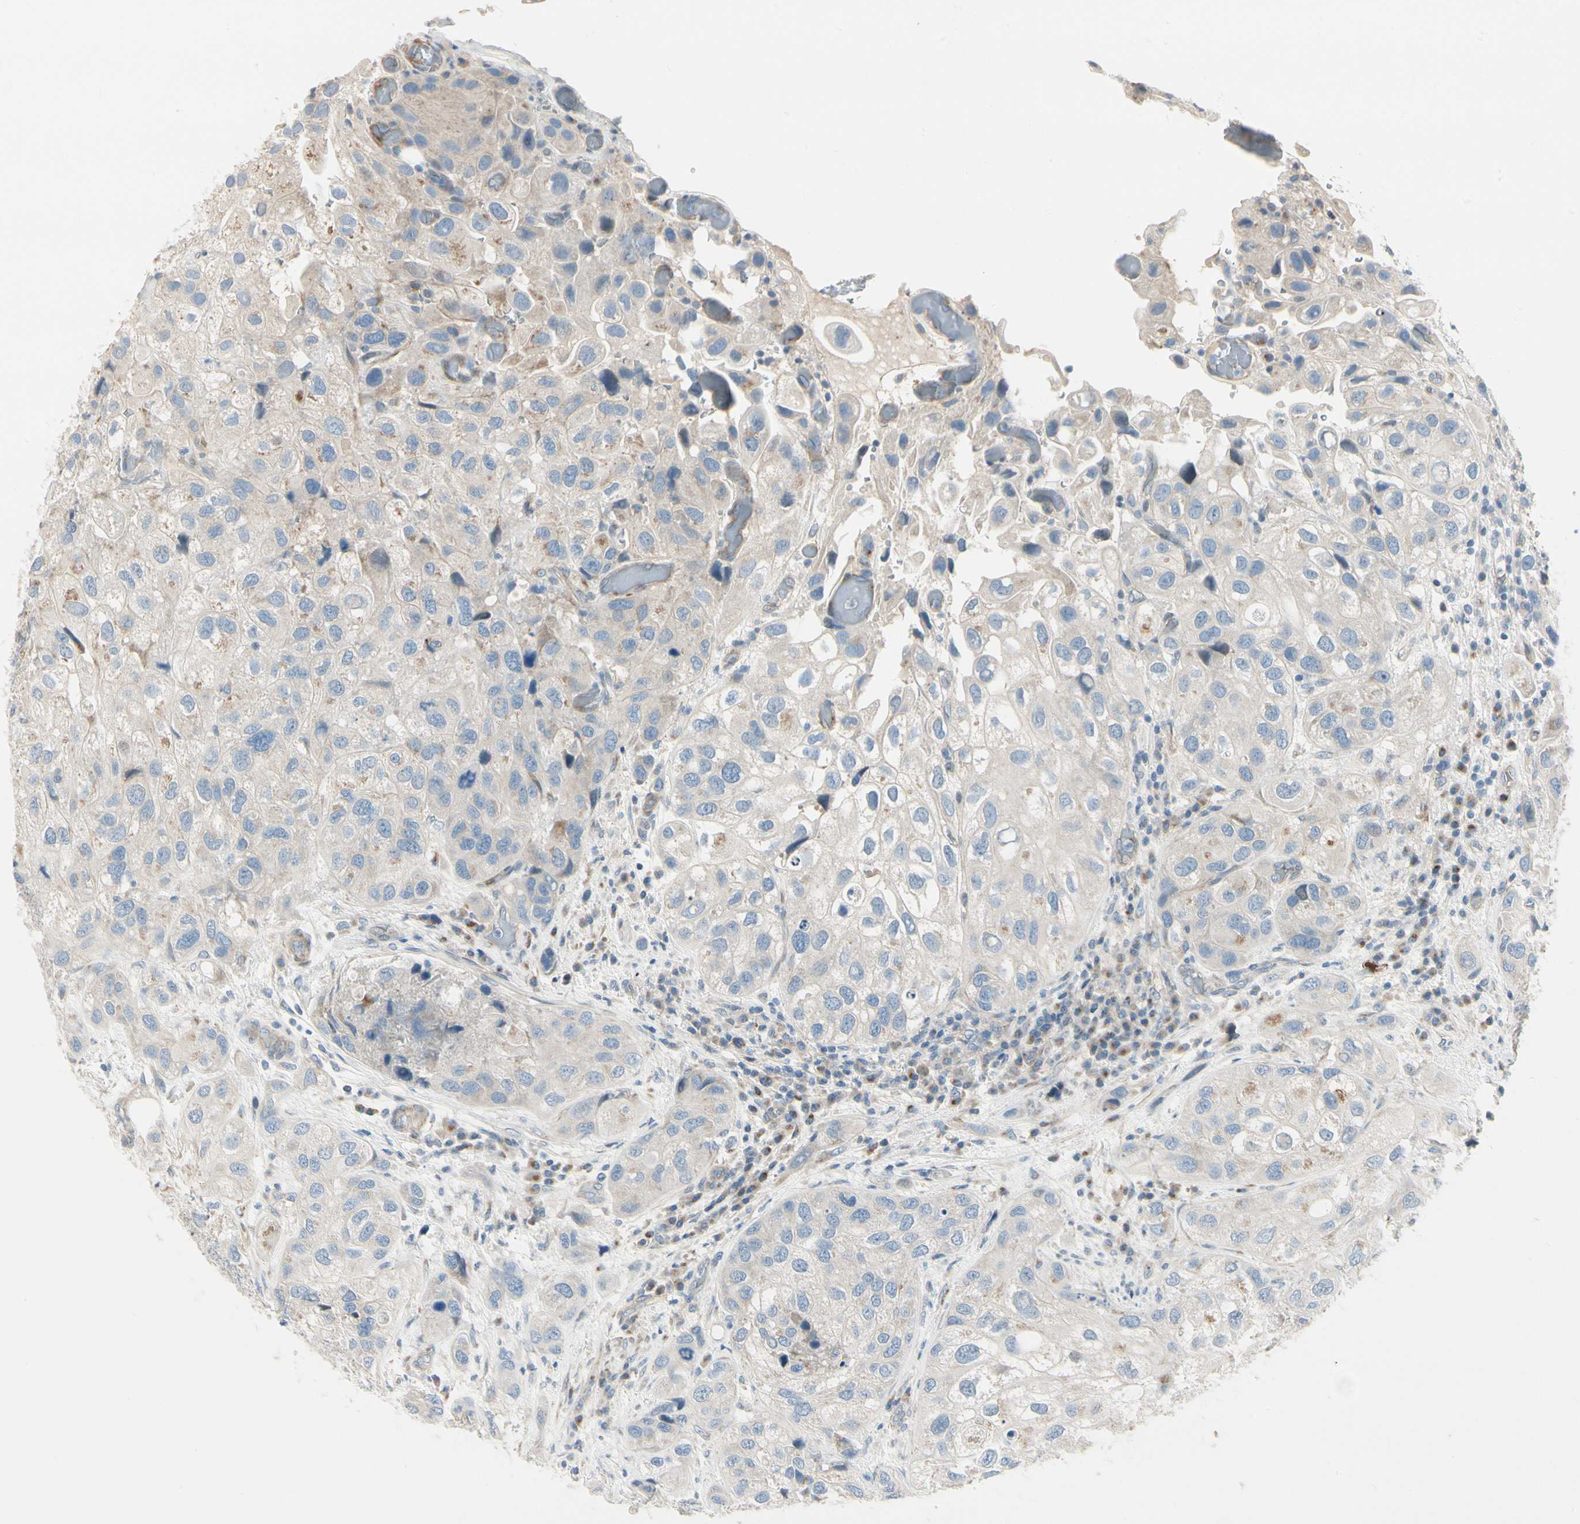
{"staining": {"intensity": "weak", "quantity": "<25%", "location": "cytoplasmic/membranous"}, "tissue": "urothelial cancer", "cell_type": "Tumor cells", "image_type": "cancer", "snomed": [{"axis": "morphology", "description": "Urothelial carcinoma, High grade"}, {"axis": "topography", "description": "Urinary bladder"}], "caption": "Immunohistochemical staining of human urothelial cancer shows no significant positivity in tumor cells.", "gene": "ABCA3", "patient": {"sex": "female", "age": 64}}